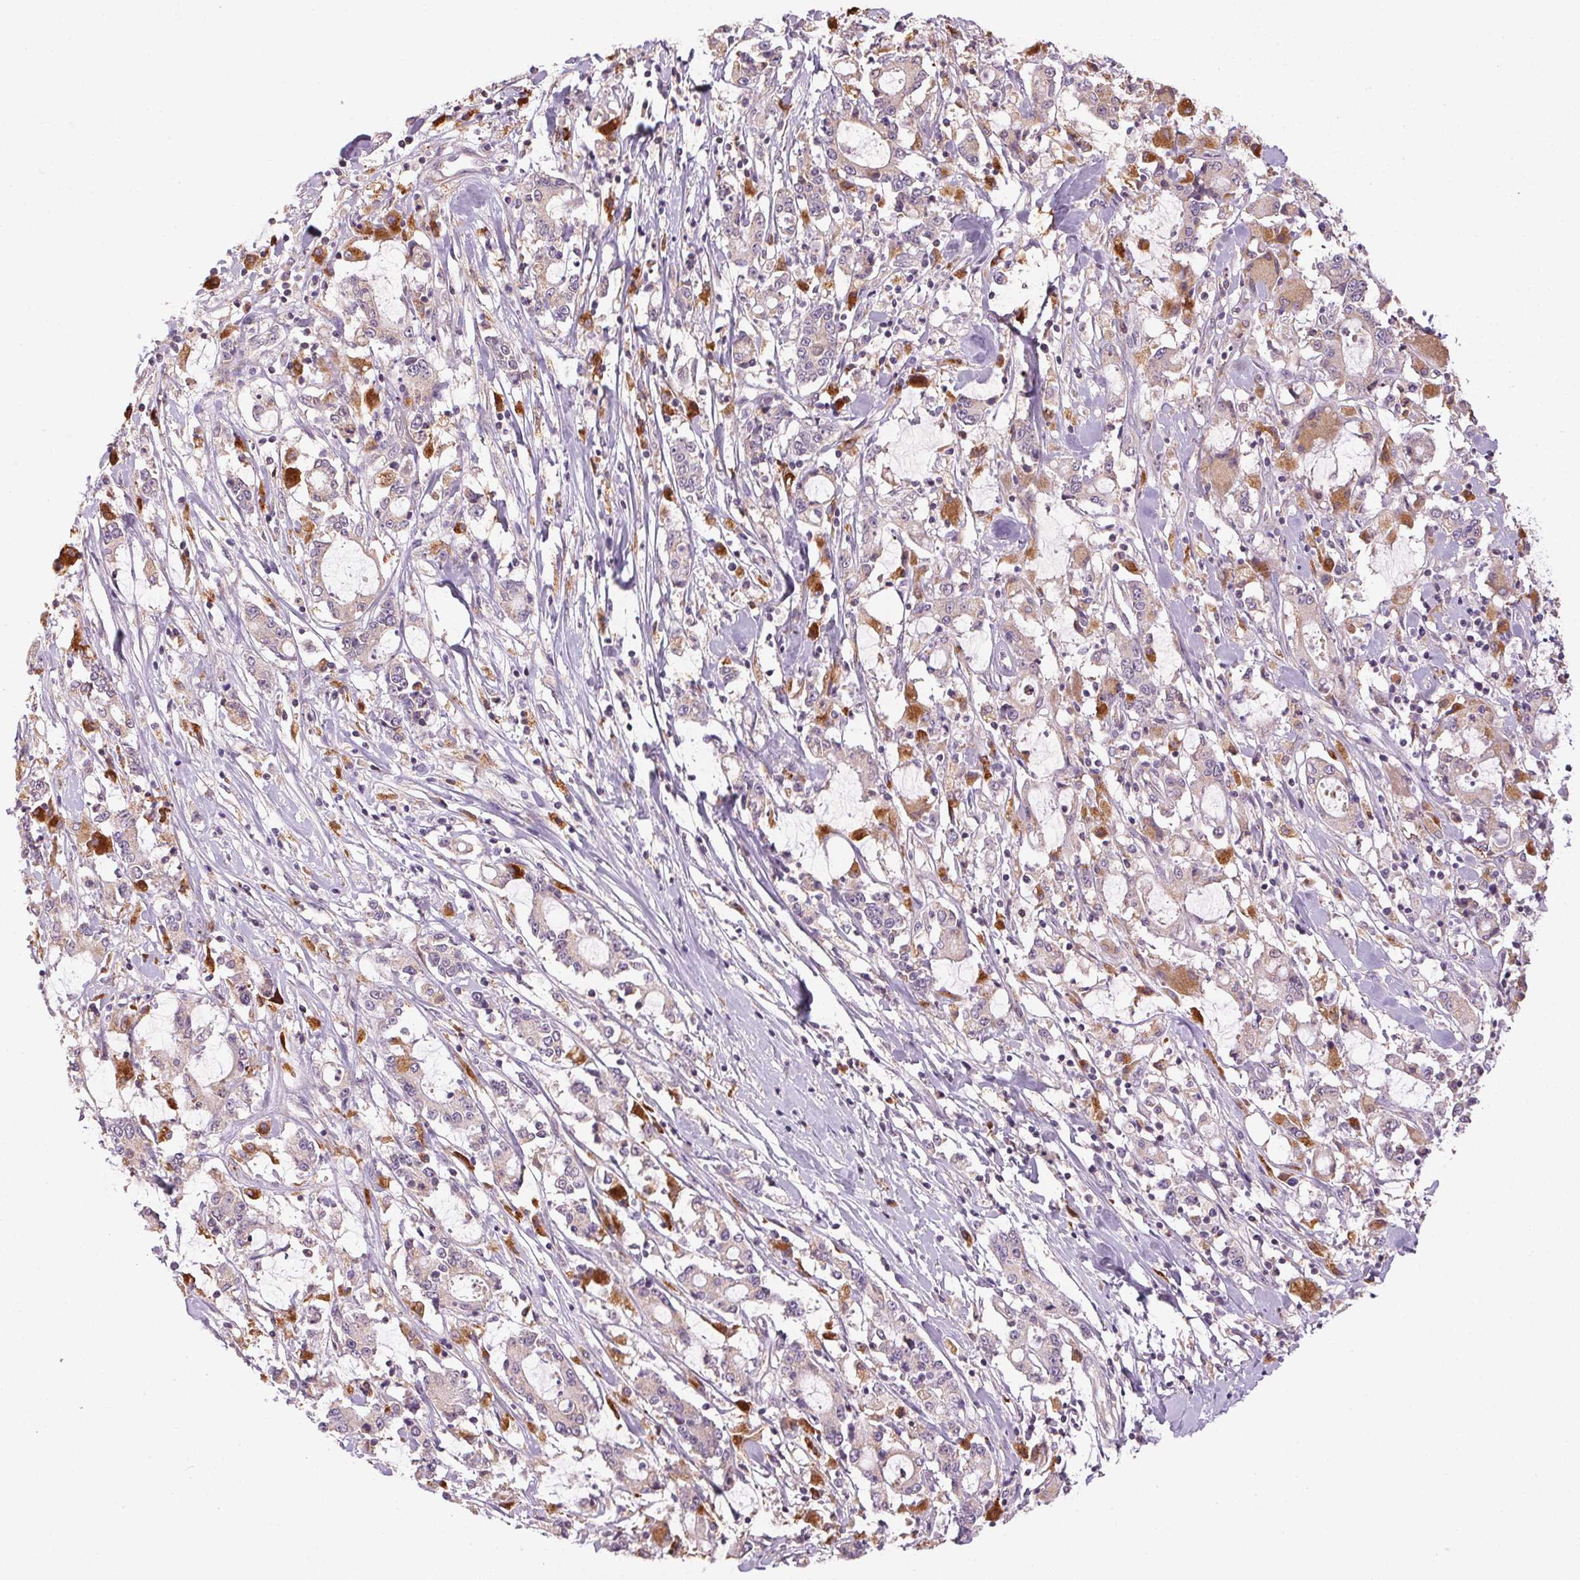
{"staining": {"intensity": "moderate", "quantity": "<25%", "location": "cytoplasmic/membranous"}, "tissue": "stomach cancer", "cell_type": "Tumor cells", "image_type": "cancer", "snomed": [{"axis": "morphology", "description": "Adenocarcinoma, NOS"}, {"axis": "topography", "description": "Stomach, upper"}], "caption": "A low amount of moderate cytoplasmic/membranous expression is appreciated in about <25% of tumor cells in stomach cancer tissue.", "gene": "ADH5", "patient": {"sex": "male", "age": 68}}